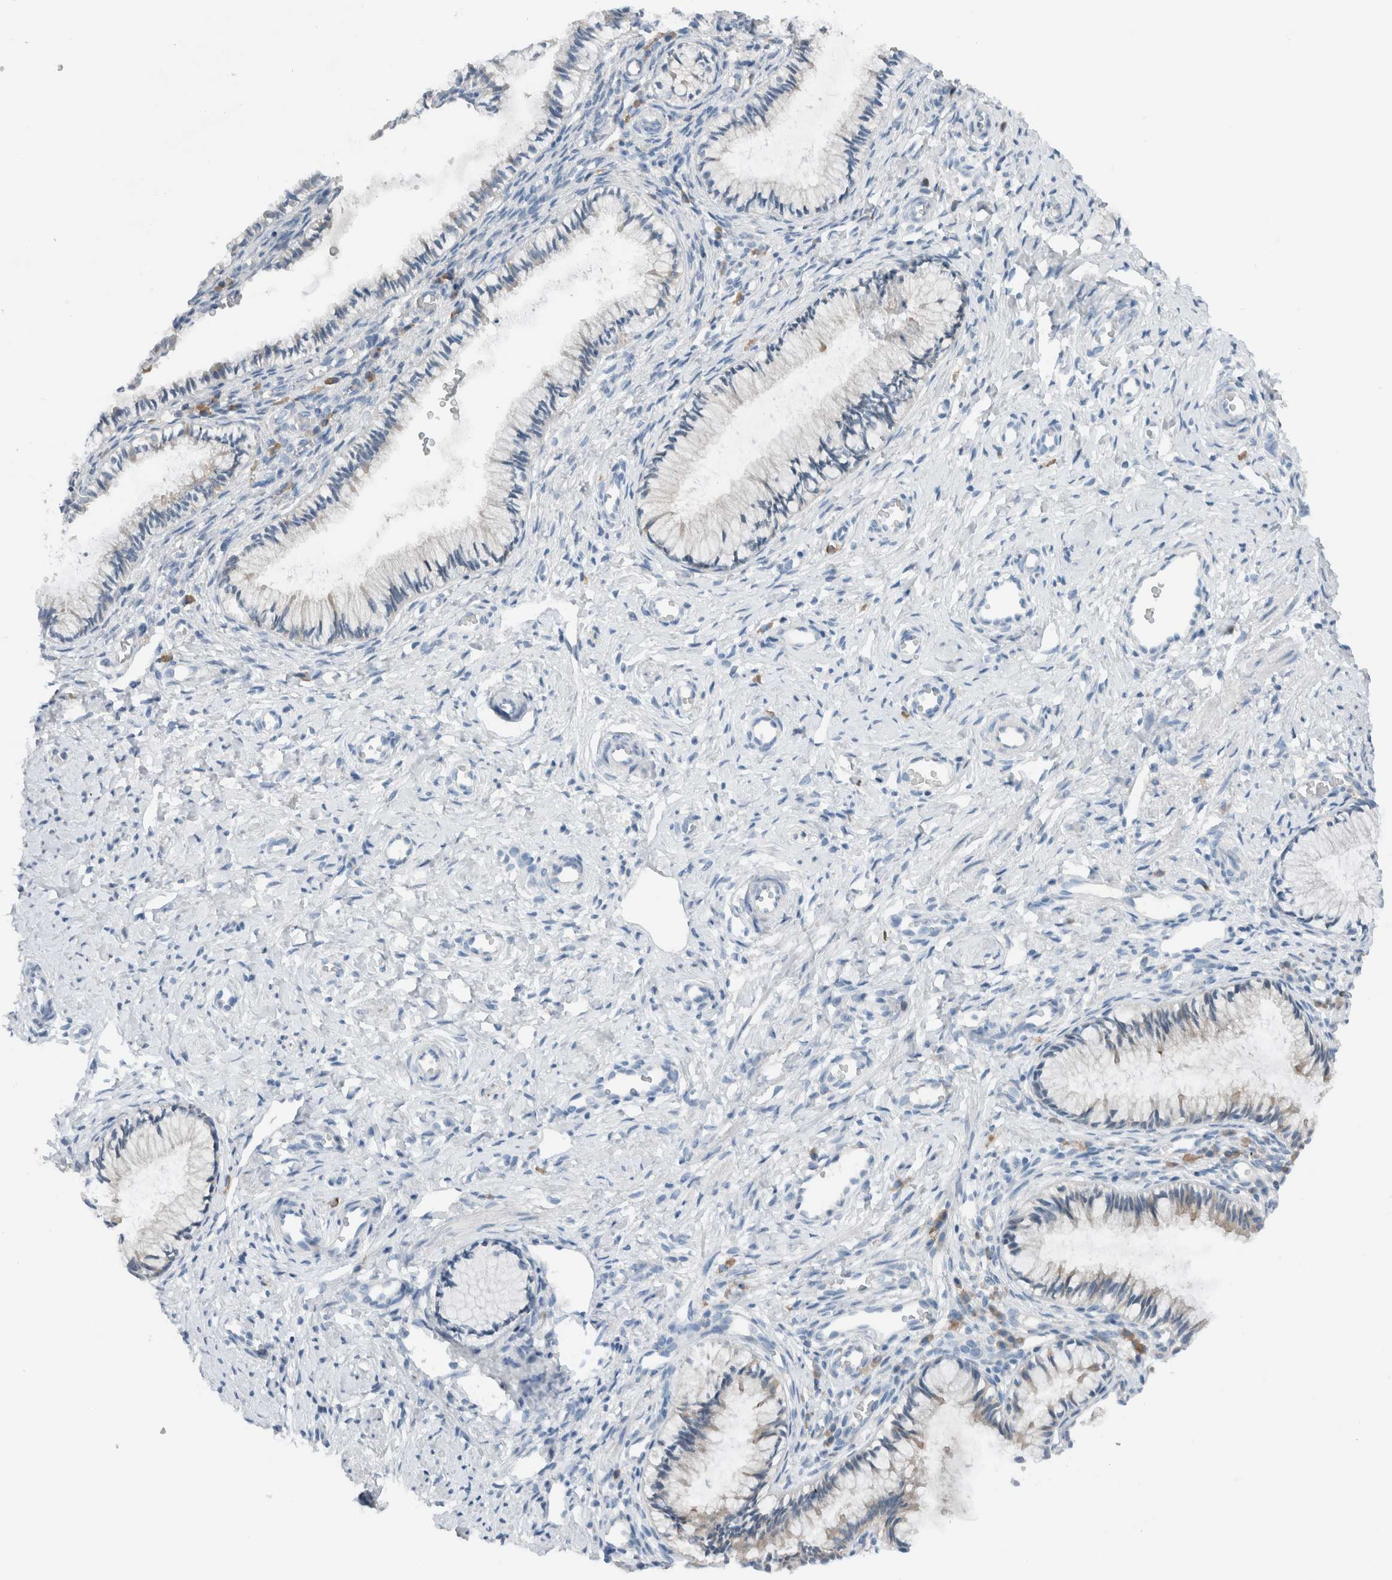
{"staining": {"intensity": "negative", "quantity": "none", "location": "none"}, "tissue": "cervix", "cell_type": "Glandular cells", "image_type": "normal", "snomed": [{"axis": "morphology", "description": "Normal tissue, NOS"}, {"axis": "topography", "description": "Cervix"}], "caption": "Glandular cells show no significant protein expression in benign cervix. Brightfield microscopy of IHC stained with DAB (brown) and hematoxylin (blue), captured at high magnification.", "gene": "DUOX1", "patient": {"sex": "female", "age": 27}}